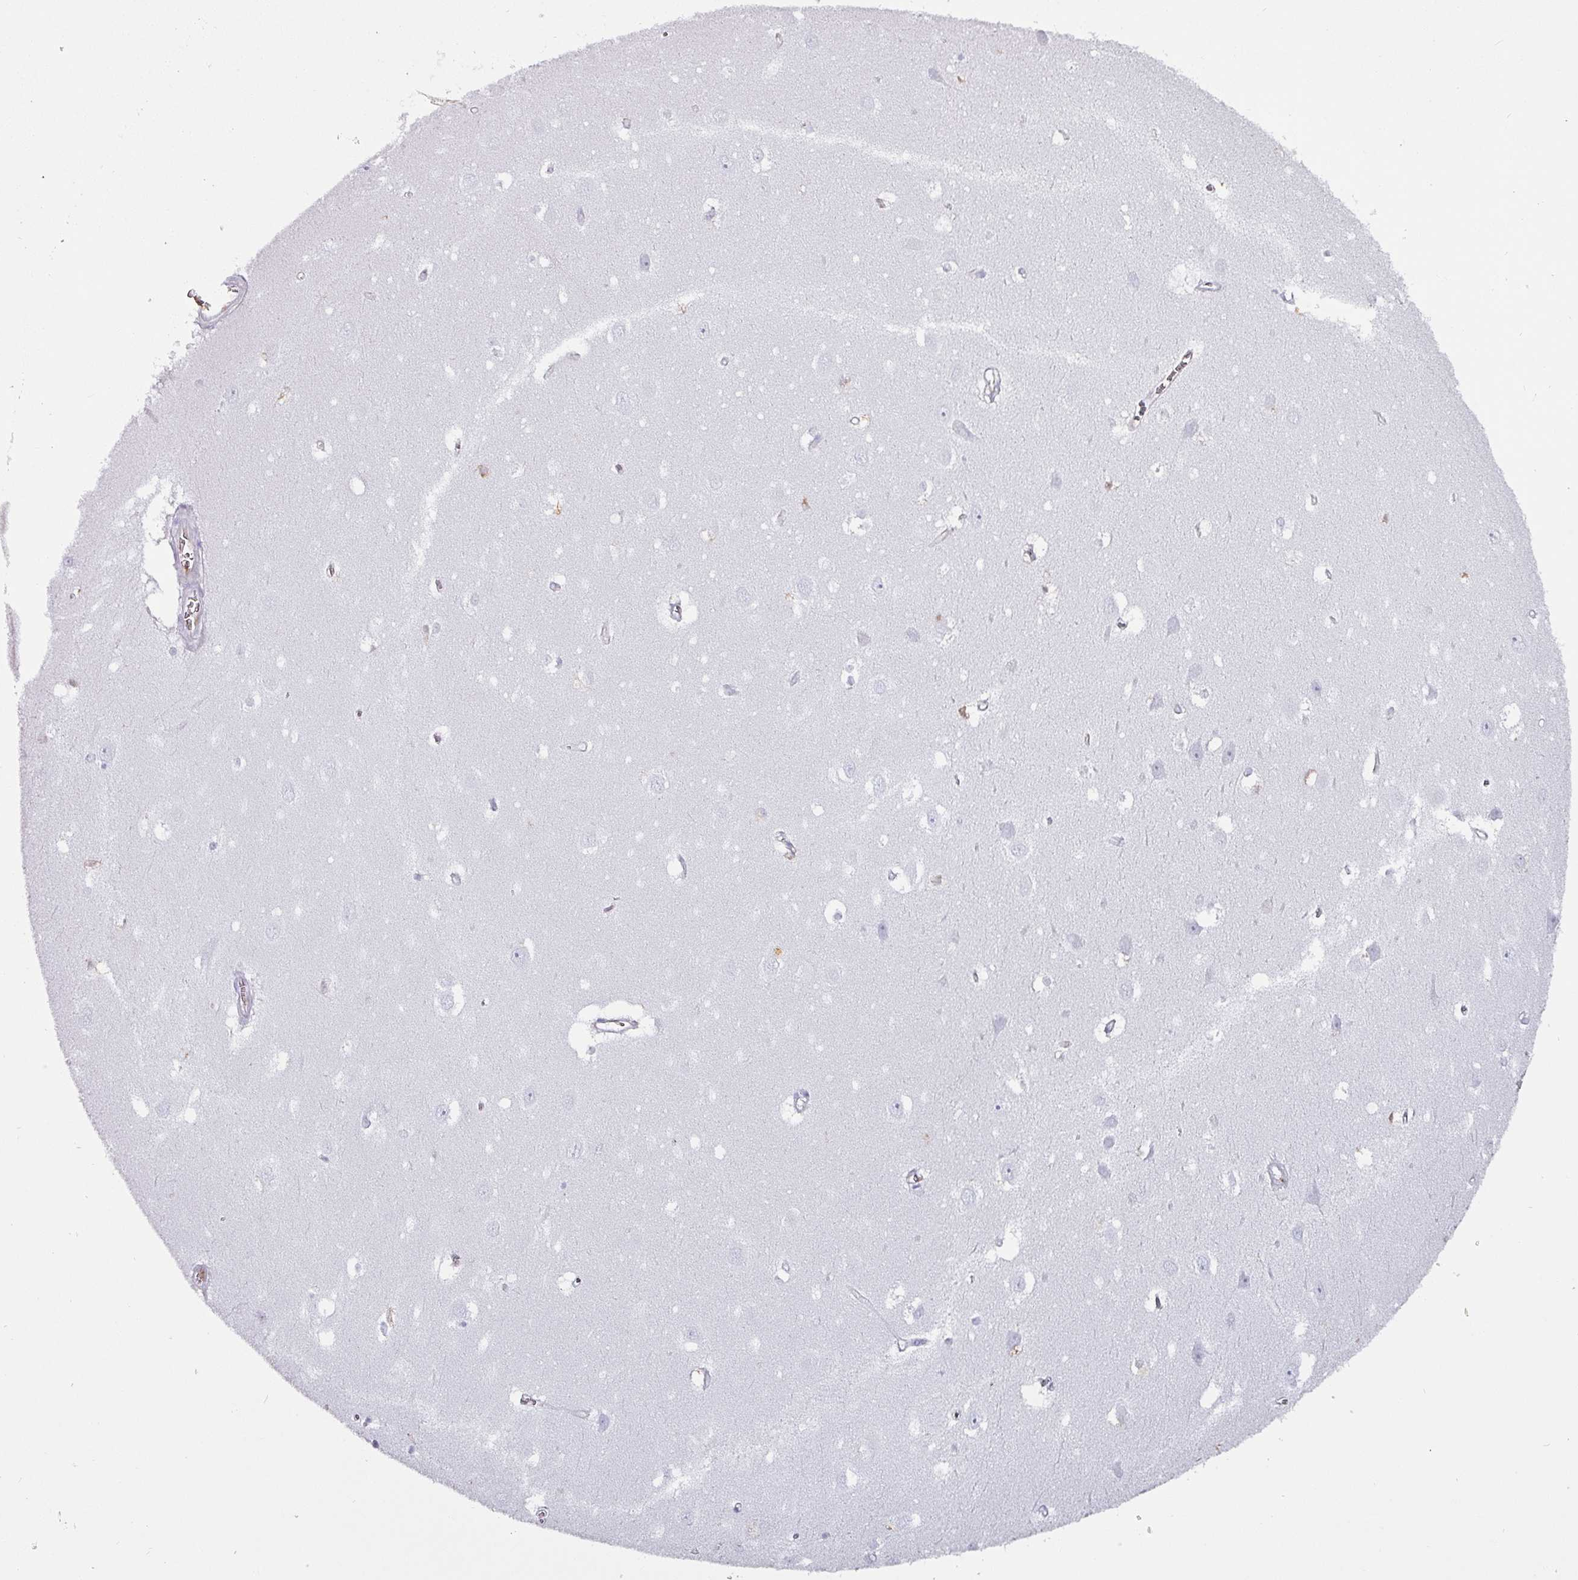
{"staining": {"intensity": "negative", "quantity": "none", "location": "none"}, "tissue": "hippocampus", "cell_type": "Glial cells", "image_type": "normal", "snomed": [{"axis": "morphology", "description": "Normal tissue, NOS"}, {"axis": "topography", "description": "Hippocampus"}], "caption": "Immunohistochemical staining of benign human hippocampus displays no significant positivity in glial cells.", "gene": "ZNF816", "patient": {"sex": "female", "age": 64}}